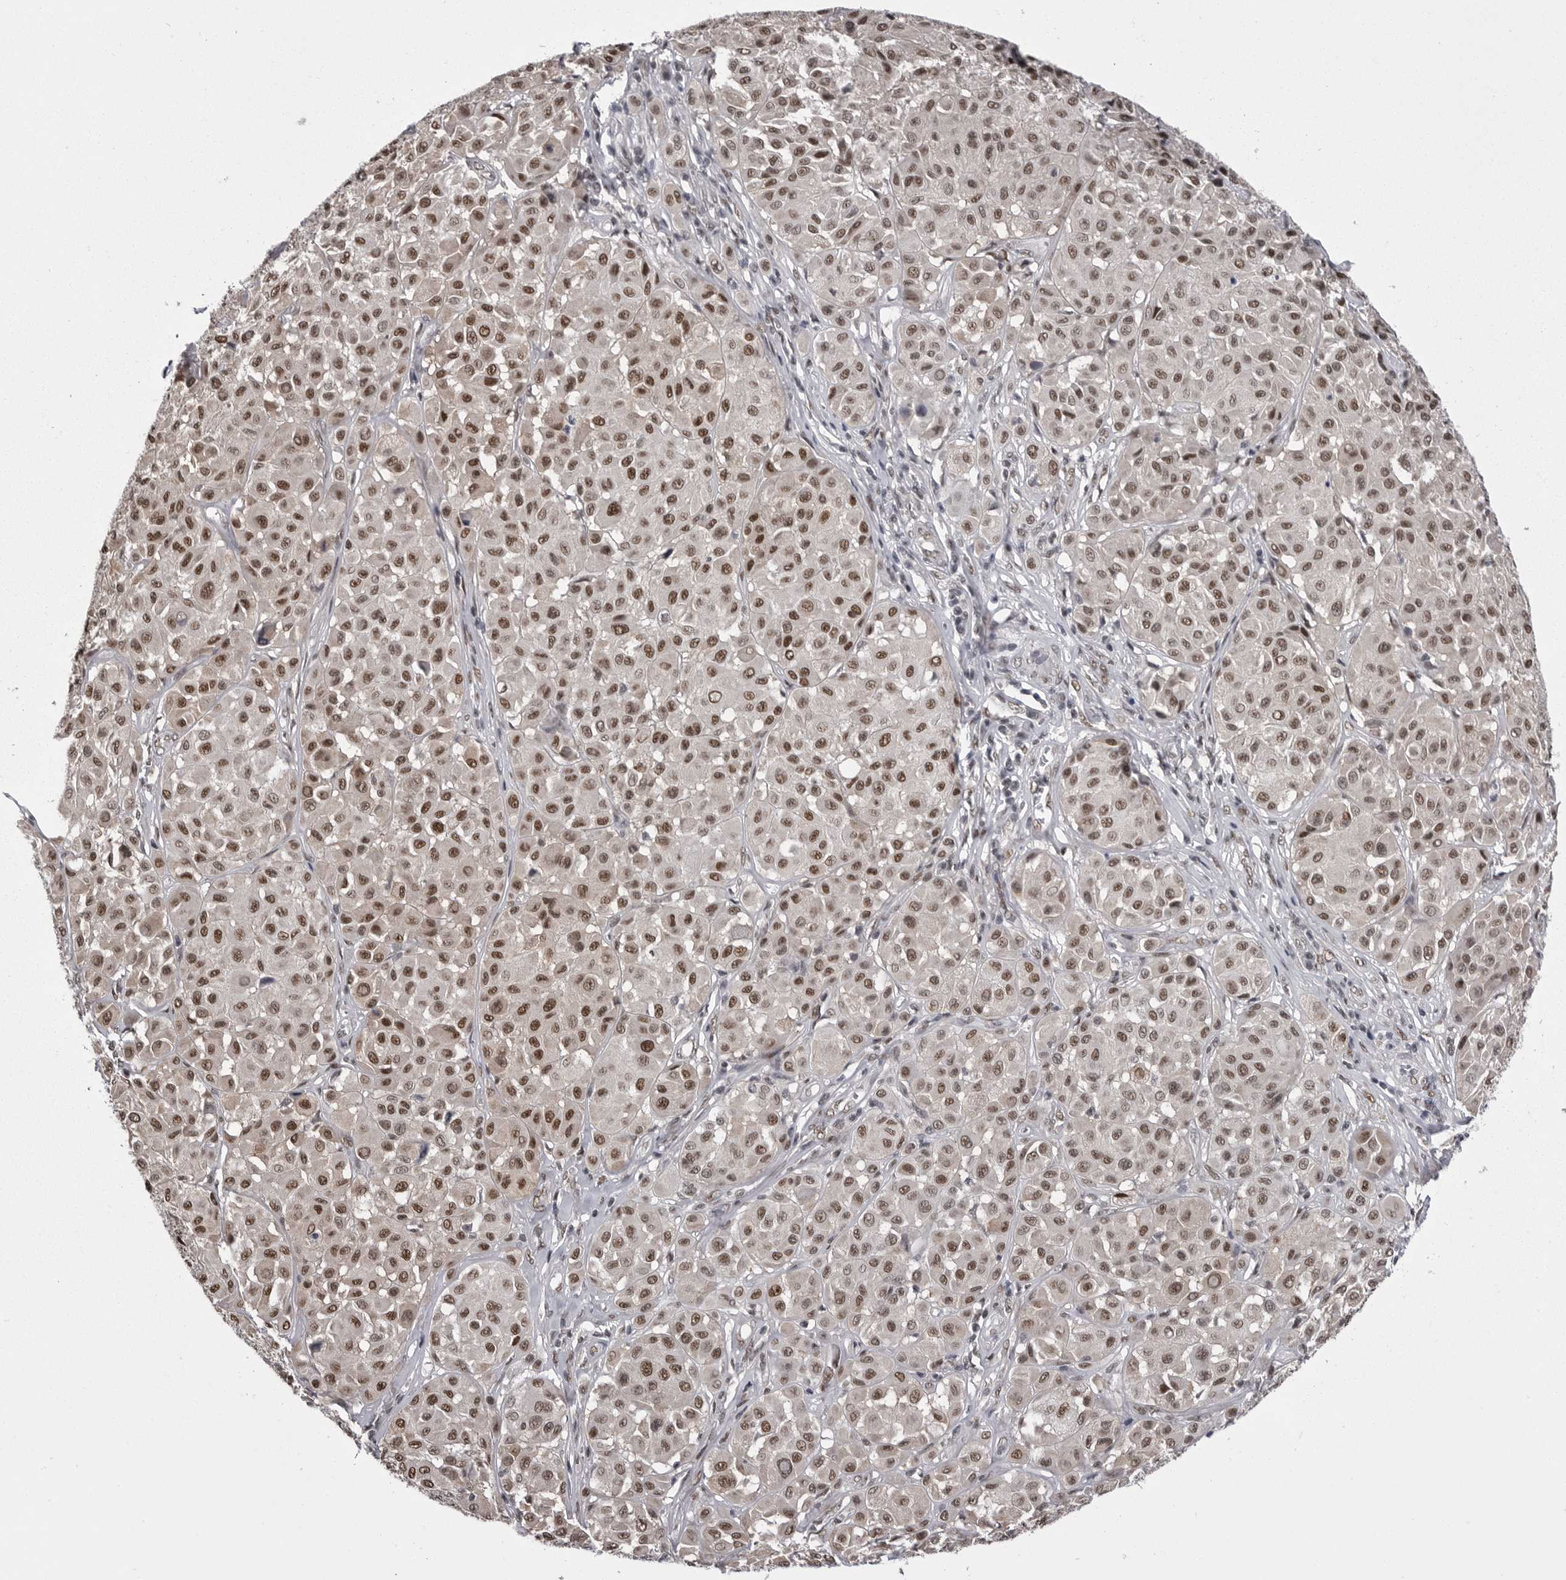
{"staining": {"intensity": "strong", "quantity": ">75%", "location": "nuclear"}, "tissue": "melanoma", "cell_type": "Tumor cells", "image_type": "cancer", "snomed": [{"axis": "morphology", "description": "Malignant melanoma, Metastatic site"}, {"axis": "topography", "description": "Soft tissue"}], "caption": "Immunohistochemical staining of human malignant melanoma (metastatic site) demonstrates high levels of strong nuclear protein positivity in about >75% of tumor cells.", "gene": "MEPCE", "patient": {"sex": "male", "age": 41}}